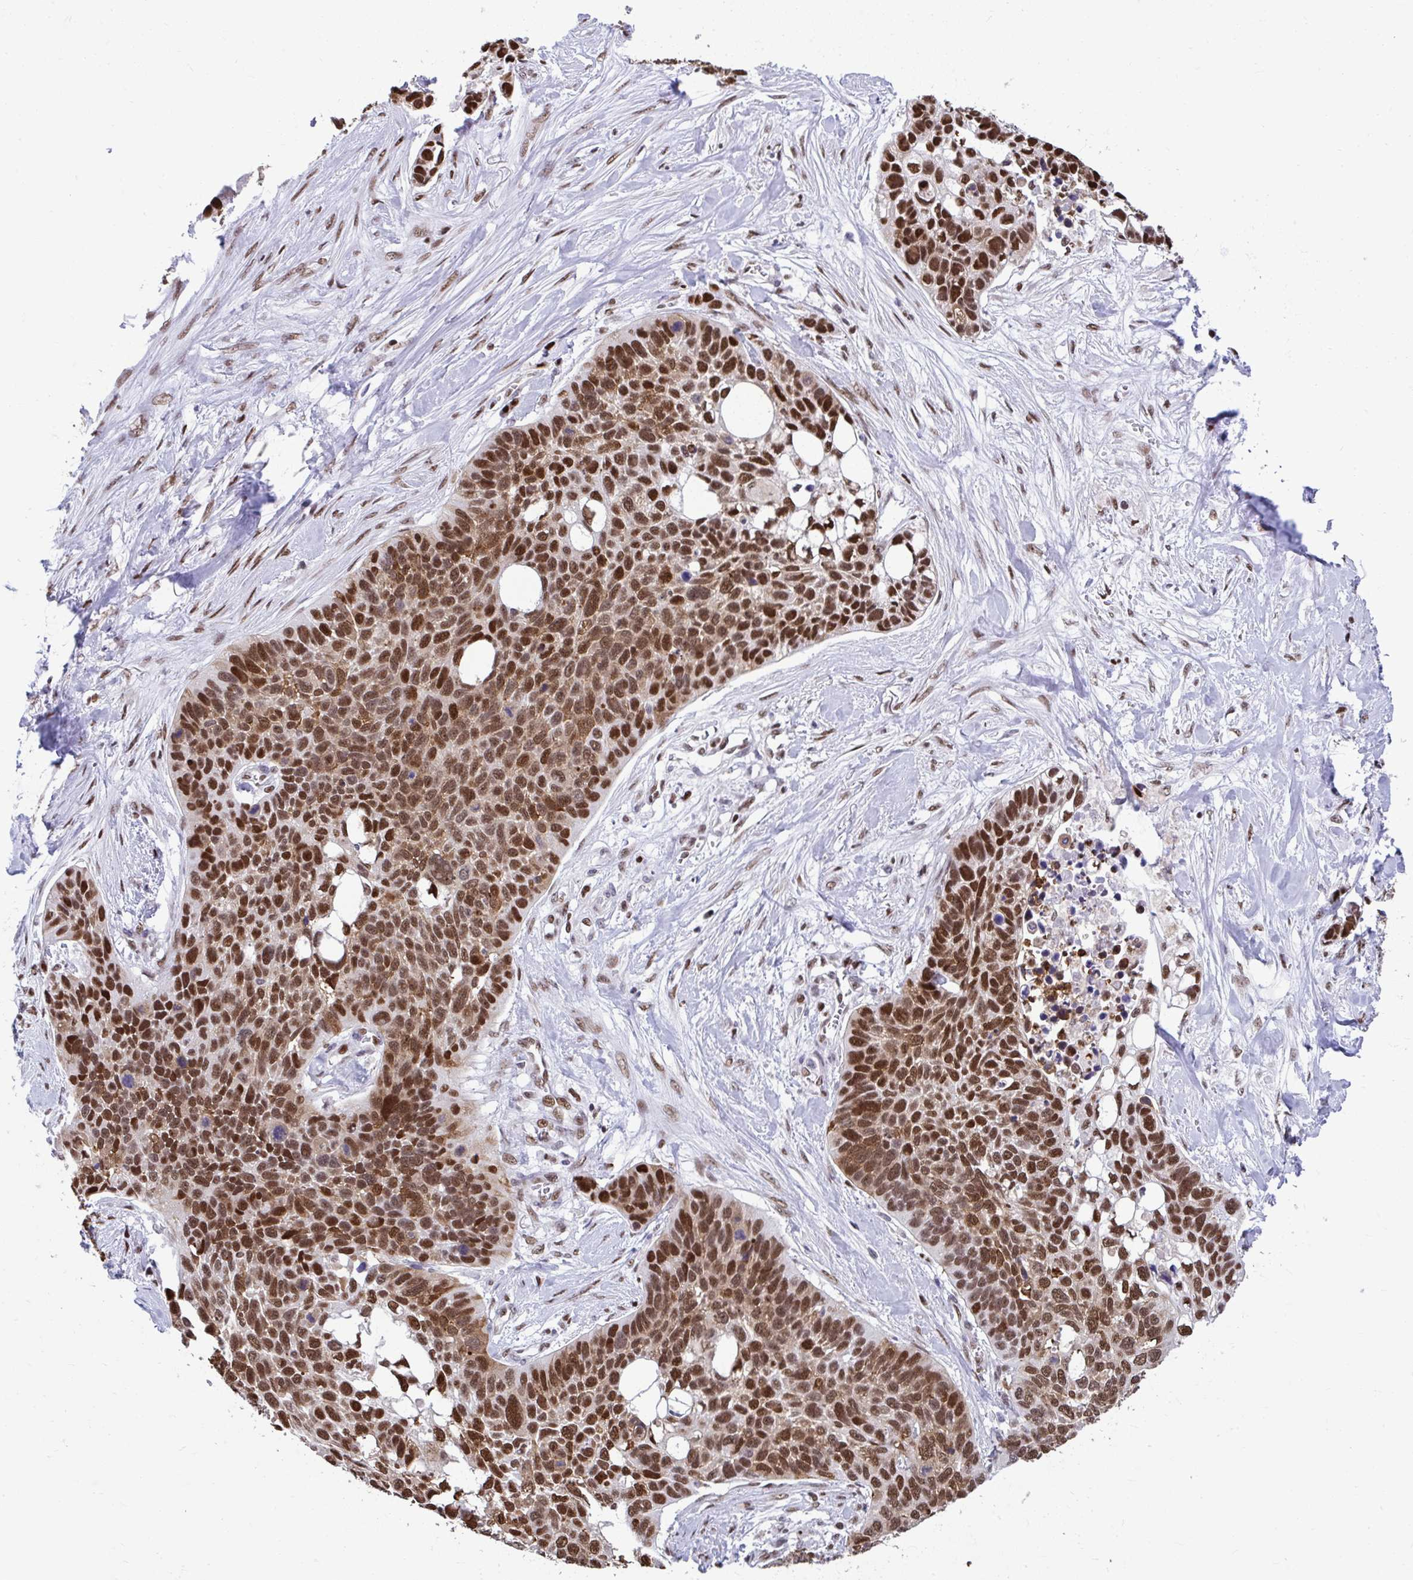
{"staining": {"intensity": "strong", "quantity": ">75%", "location": "nuclear"}, "tissue": "lung cancer", "cell_type": "Tumor cells", "image_type": "cancer", "snomed": [{"axis": "morphology", "description": "Squamous cell carcinoma, NOS"}, {"axis": "topography", "description": "Lung"}], "caption": "Immunohistochemistry histopathology image of squamous cell carcinoma (lung) stained for a protein (brown), which shows high levels of strong nuclear positivity in about >75% of tumor cells.", "gene": "SLC35C2", "patient": {"sex": "male", "age": 62}}